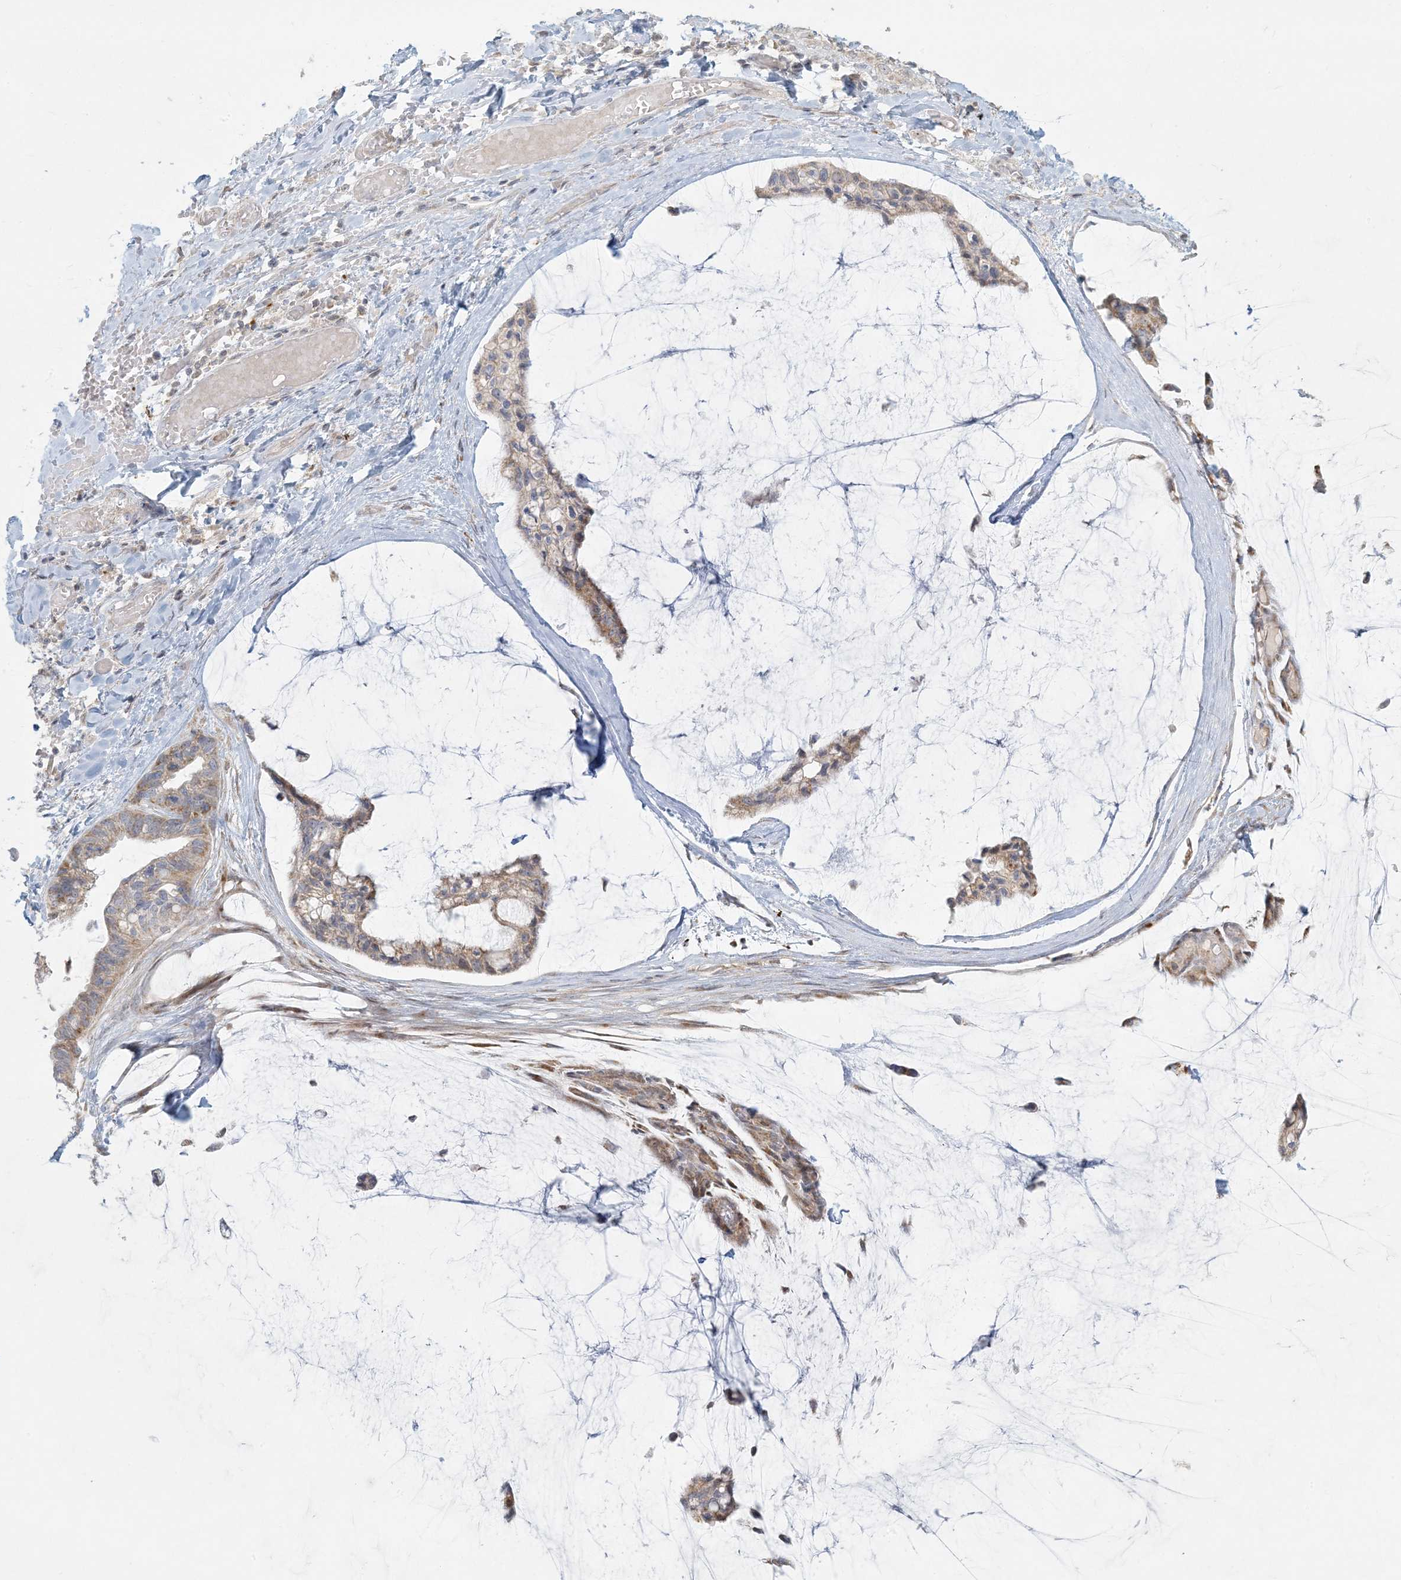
{"staining": {"intensity": "weak", "quantity": ">75%", "location": "cytoplasmic/membranous"}, "tissue": "ovarian cancer", "cell_type": "Tumor cells", "image_type": "cancer", "snomed": [{"axis": "morphology", "description": "Cystadenocarcinoma, mucinous, NOS"}, {"axis": "topography", "description": "Ovary"}], "caption": "About >75% of tumor cells in human ovarian mucinous cystadenocarcinoma demonstrate weak cytoplasmic/membranous protein staining as visualized by brown immunohistochemical staining.", "gene": "MCAT", "patient": {"sex": "female", "age": 39}}